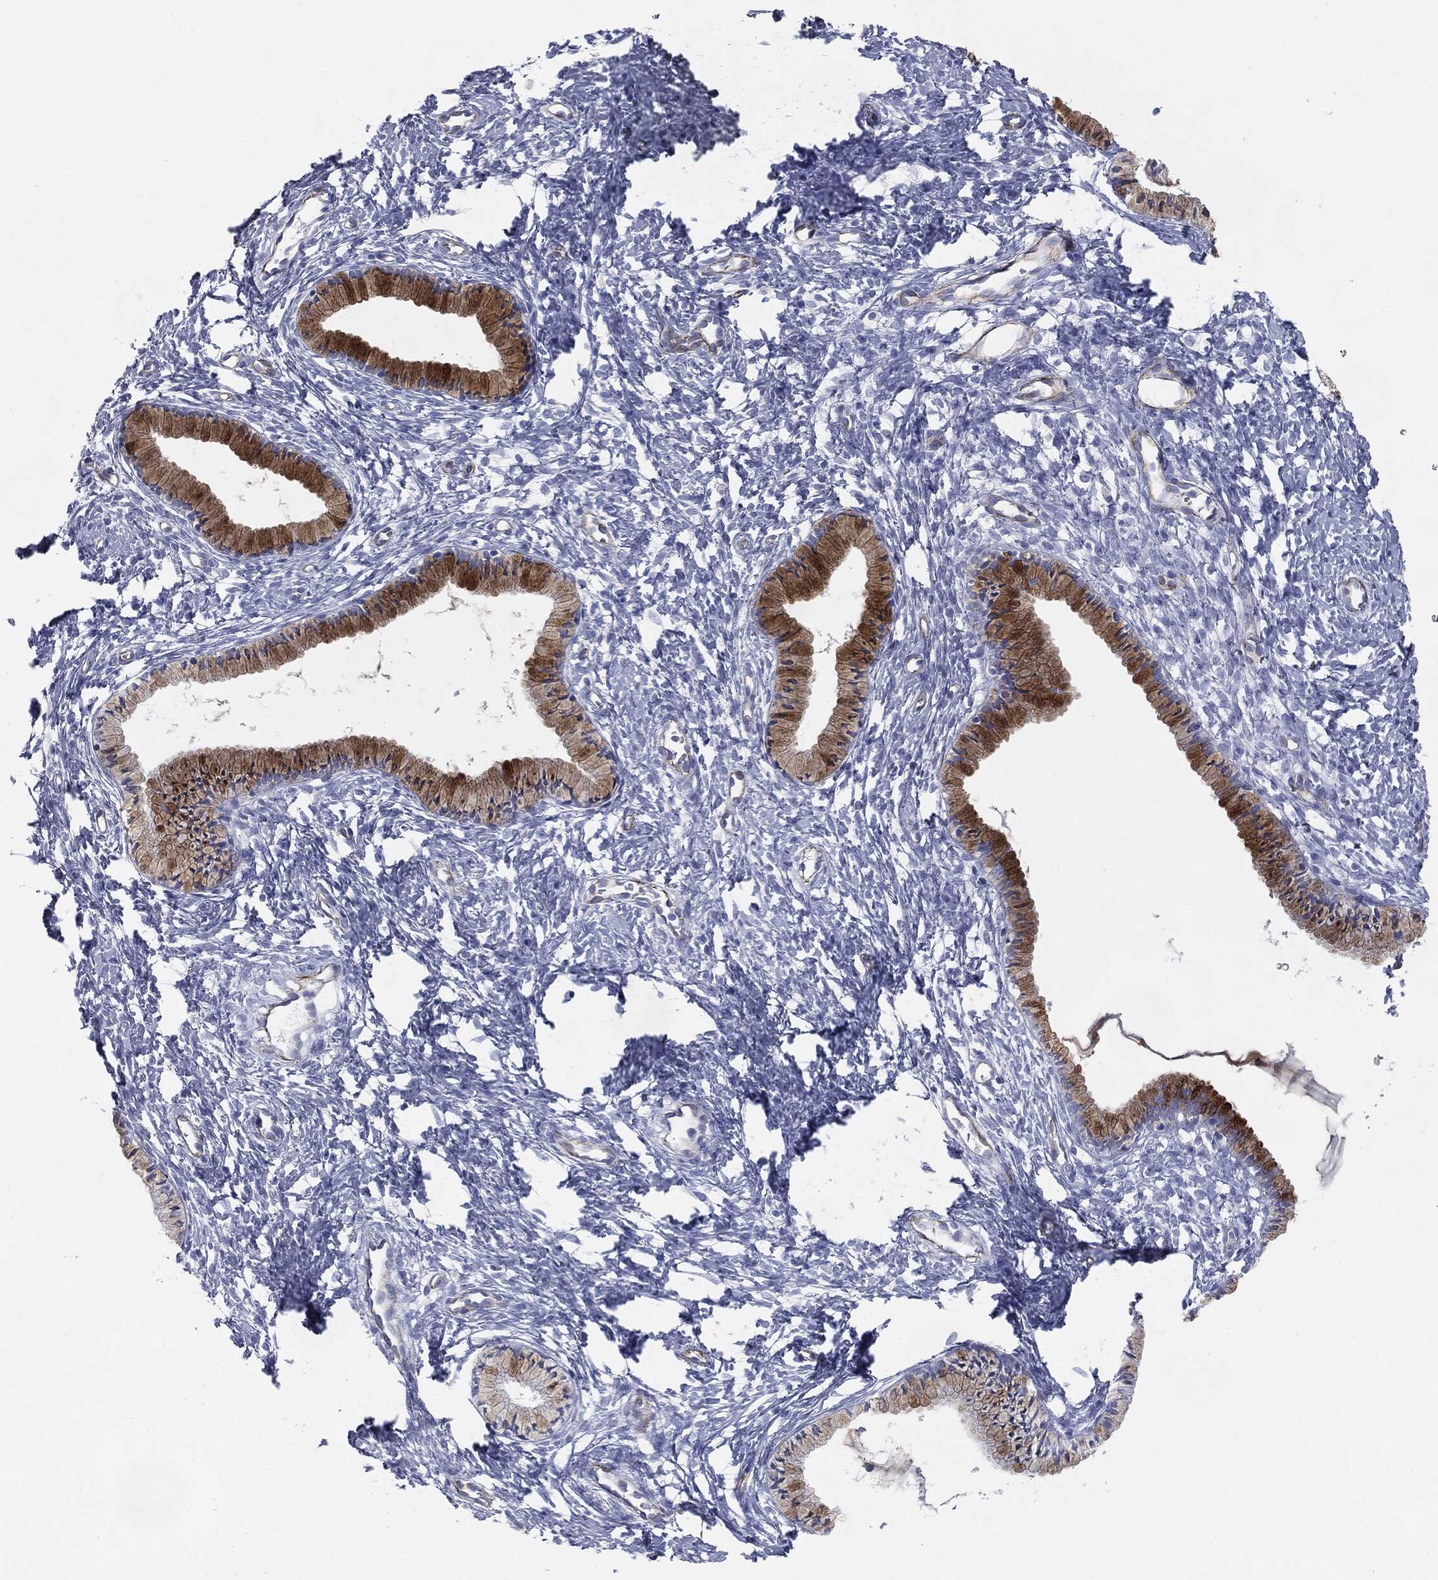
{"staining": {"intensity": "strong", "quantity": ">75%", "location": "cytoplasmic/membranous"}, "tissue": "cervix", "cell_type": "Glandular cells", "image_type": "normal", "snomed": [{"axis": "morphology", "description": "Normal tissue, NOS"}, {"axis": "topography", "description": "Cervix"}], "caption": "Protein staining by immunohistochemistry exhibits strong cytoplasmic/membranous expression in about >75% of glandular cells in normal cervix. (IHC, brightfield microscopy, high magnification).", "gene": "MUC5AC", "patient": {"sex": "female", "age": 39}}